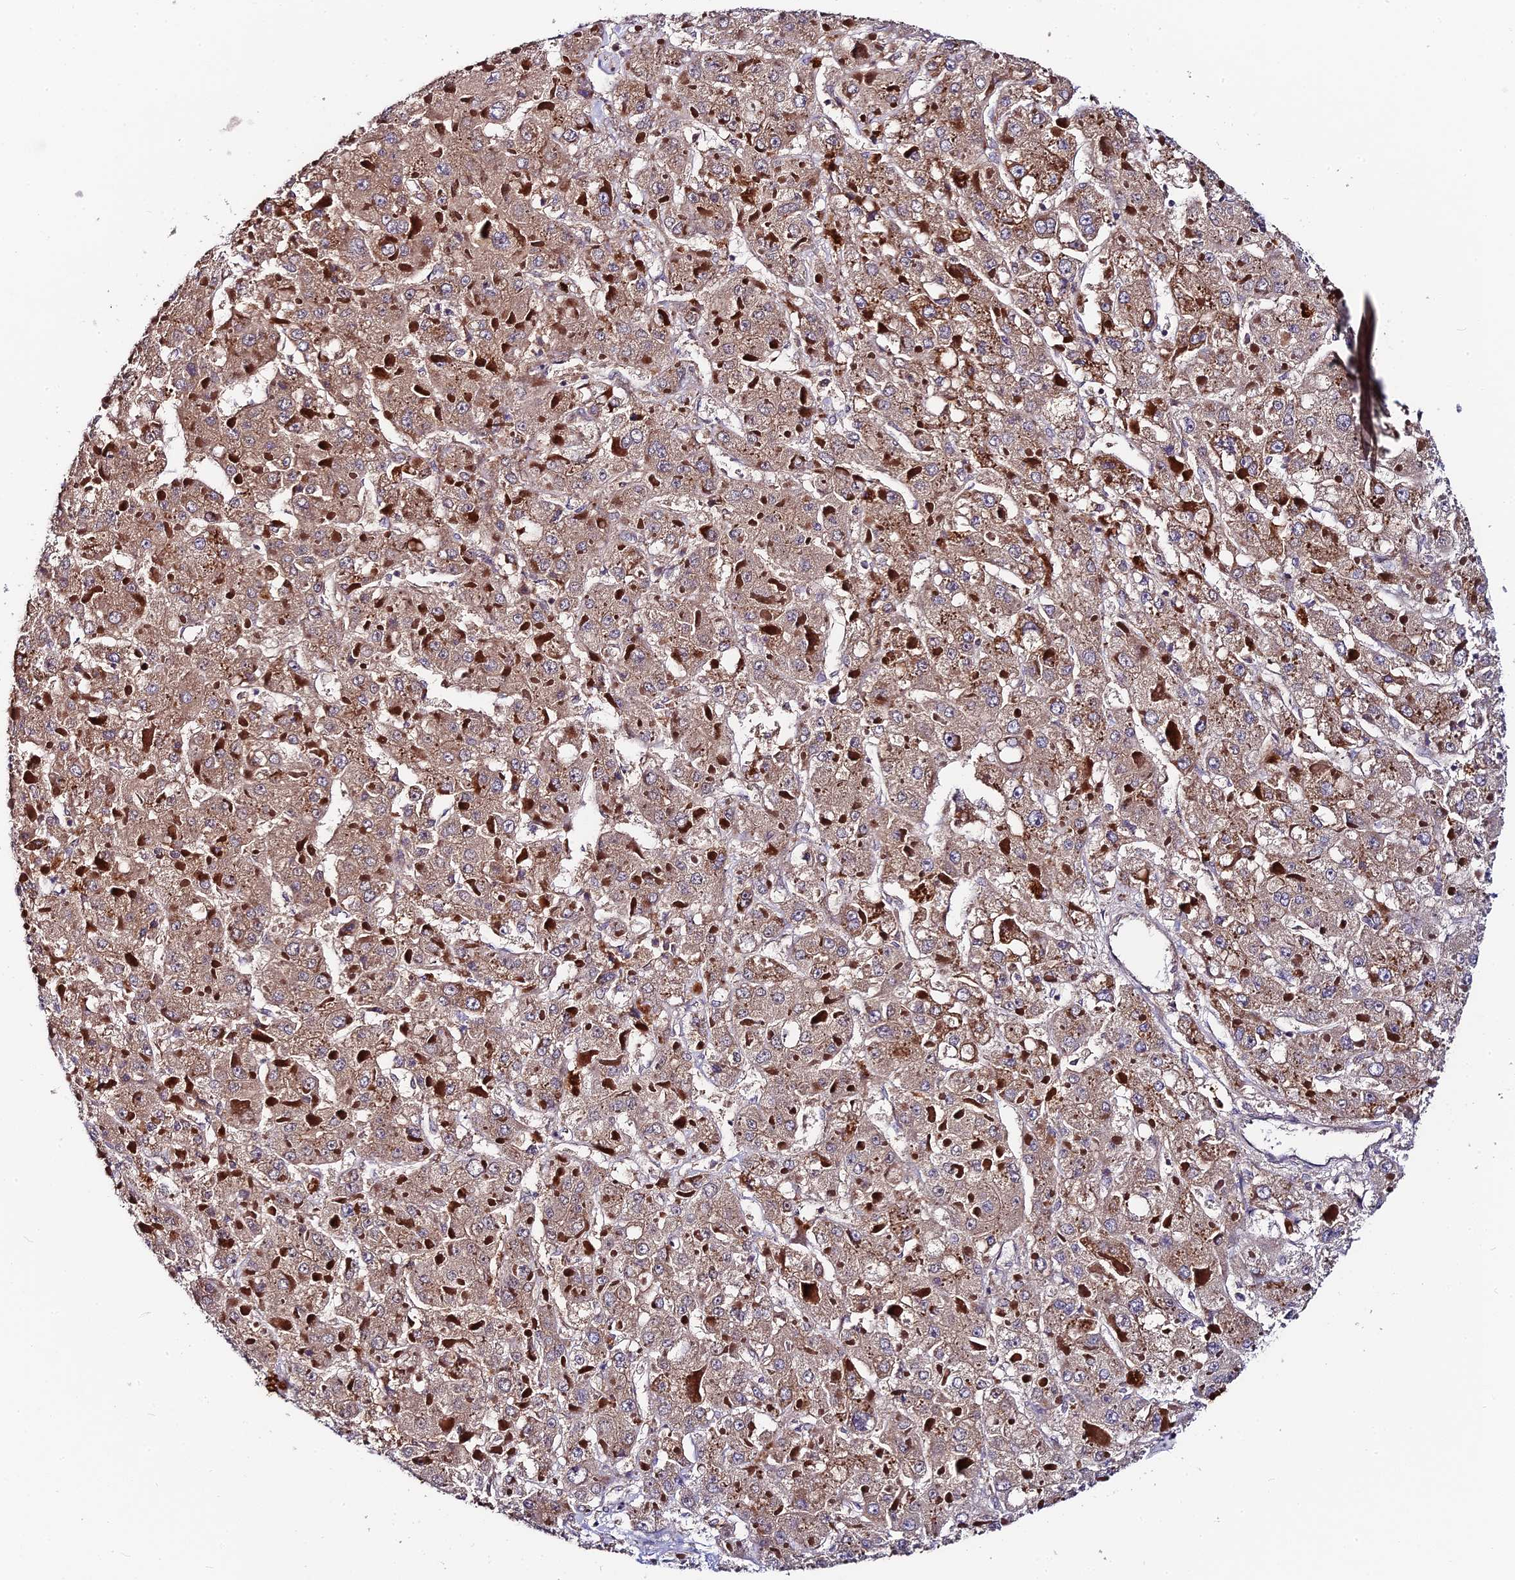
{"staining": {"intensity": "moderate", "quantity": ">75%", "location": "cytoplasmic/membranous"}, "tissue": "liver cancer", "cell_type": "Tumor cells", "image_type": "cancer", "snomed": [{"axis": "morphology", "description": "Carcinoma, Hepatocellular, NOS"}, {"axis": "topography", "description": "Liver"}], "caption": "Liver cancer (hepatocellular carcinoma) was stained to show a protein in brown. There is medium levels of moderate cytoplasmic/membranous expression in approximately >75% of tumor cells. Using DAB (brown) and hematoxylin (blue) stains, captured at high magnification using brightfield microscopy.", "gene": "C3orf20", "patient": {"sex": "female", "age": 73}}